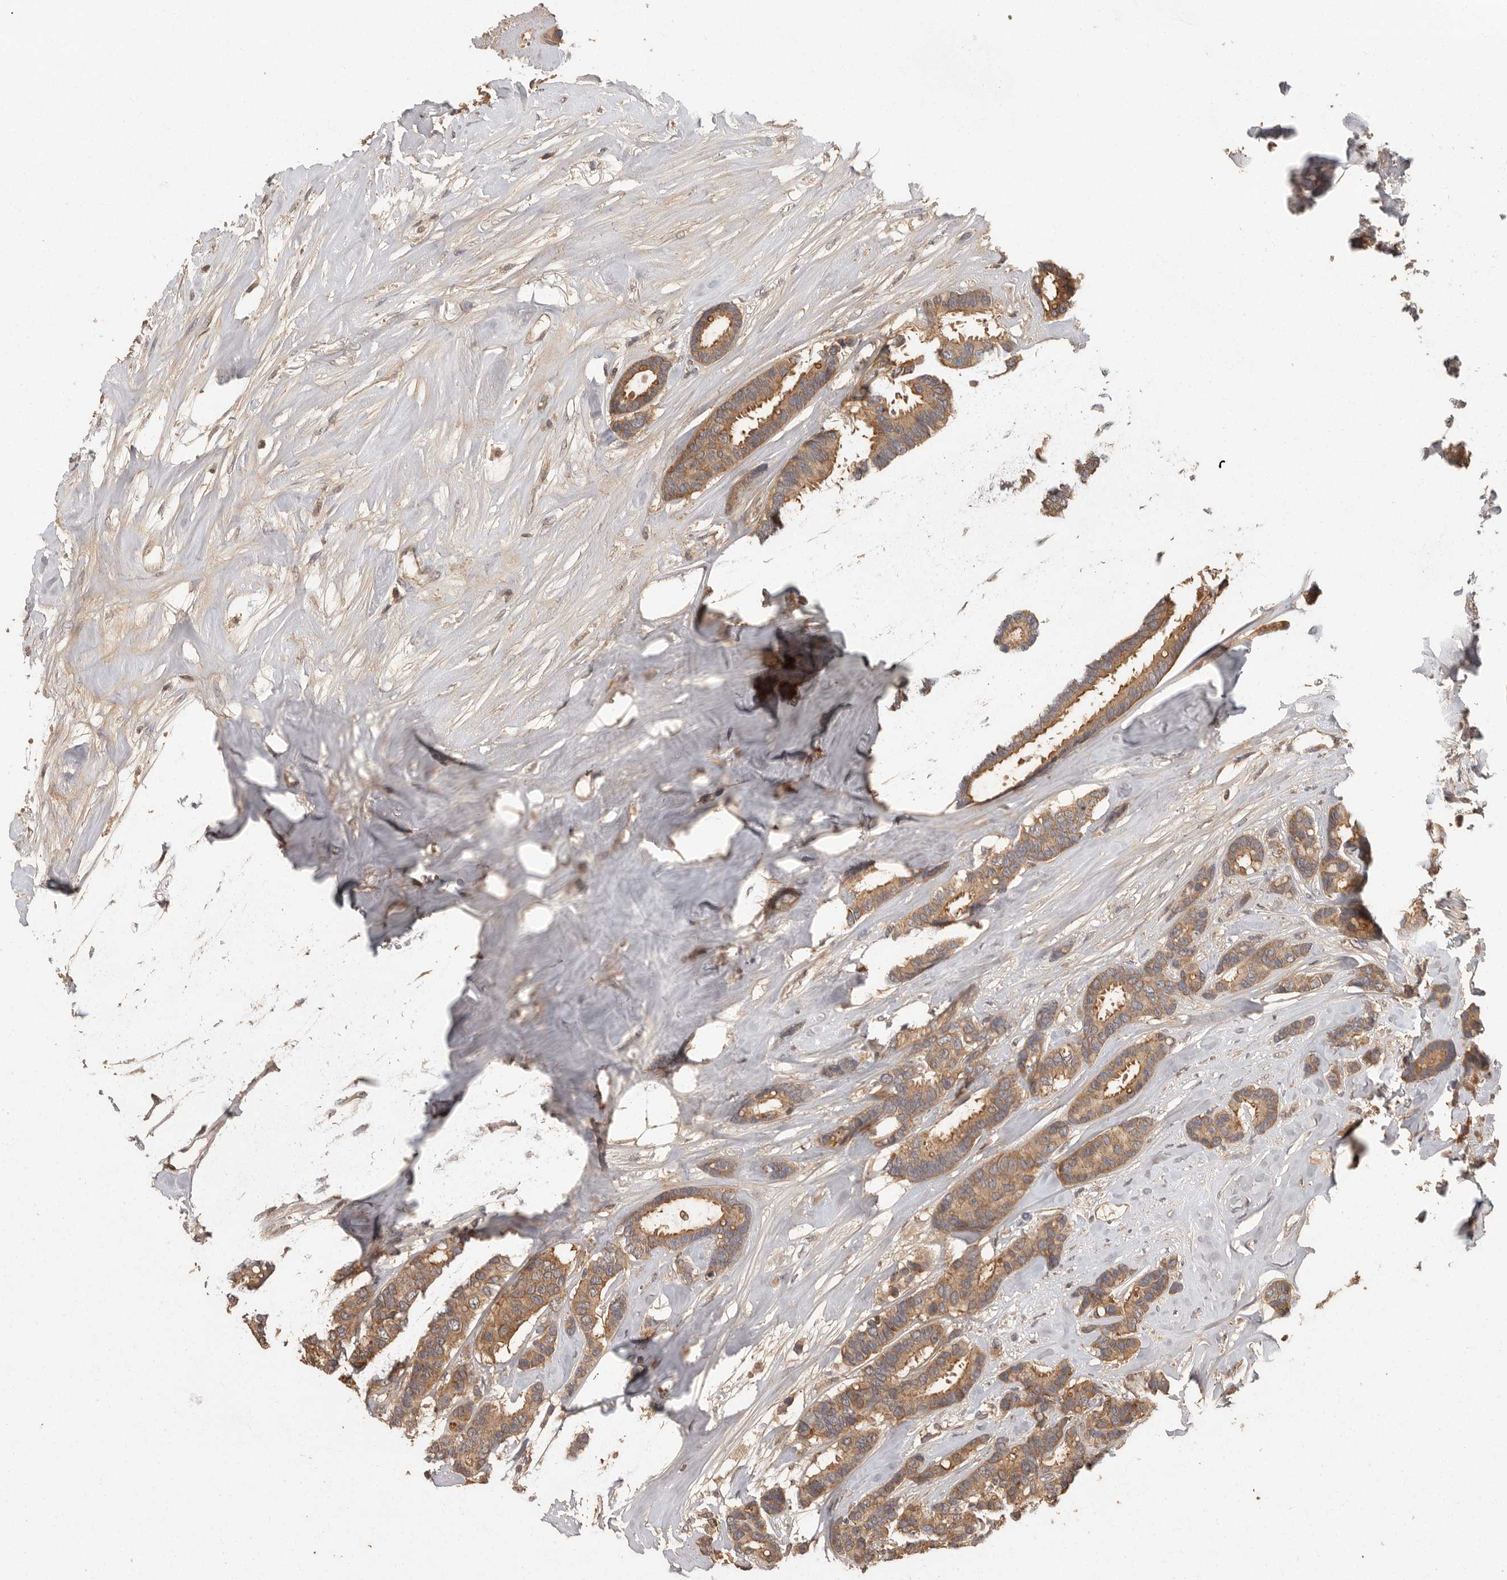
{"staining": {"intensity": "moderate", "quantity": ">75%", "location": "cytoplasmic/membranous"}, "tissue": "breast cancer", "cell_type": "Tumor cells", "image_type": "cancer", "snomed": [{"axis": "morphology", "description": "Duct carcinoma"}, {"axis": "topography", "description": "Breast"}], "caption": "High-power microscopy captured an immunohistochemistry micrograph of breast cancer (infiltrating ductal carcinoma), revealing moderate cytoplasmic/membranous expression in approximately >75% of tumor cells. (Brightfield microscopy of DAB IHC at high magnification).", "gene": "BAIAP2", "patient": {"sex": "female", "age": 87}}